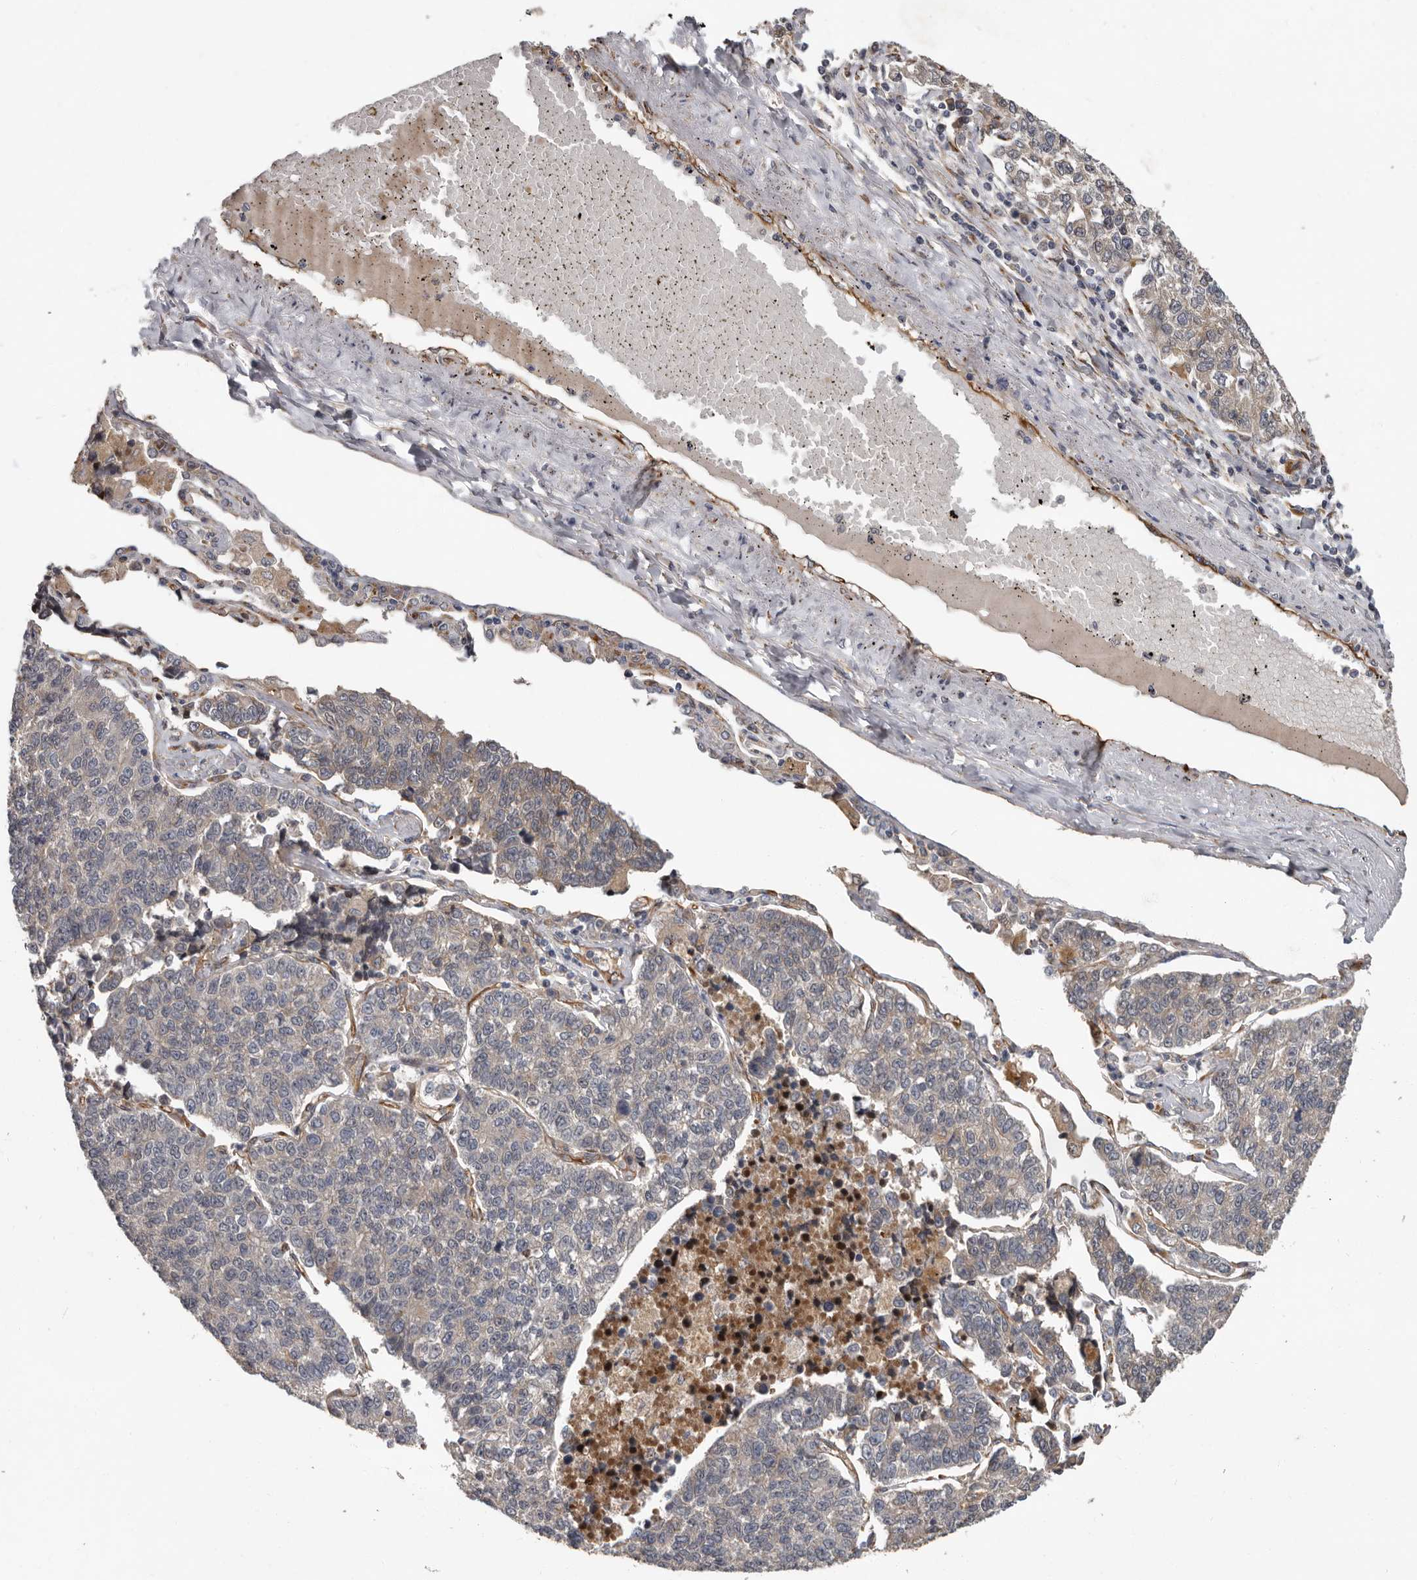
{"staining": {"intensity": "negative", "quantity": "none", "location": "none"}, "tissue": "lung cancer", "cell_type": "Tumor cells", "image_type": "cancer", "snomed": [{"axis": "morphology", "description": "Adenocarcinoma, NOS"}, {"axis": "topography", "description": "Lung"}], "caption": "Immunohistochemical staining of lung adenocarcinoma exhibits no significant staining in tumor cells.", "gene": "MTF1", "patient": {"sex": "male", "age": 49}}